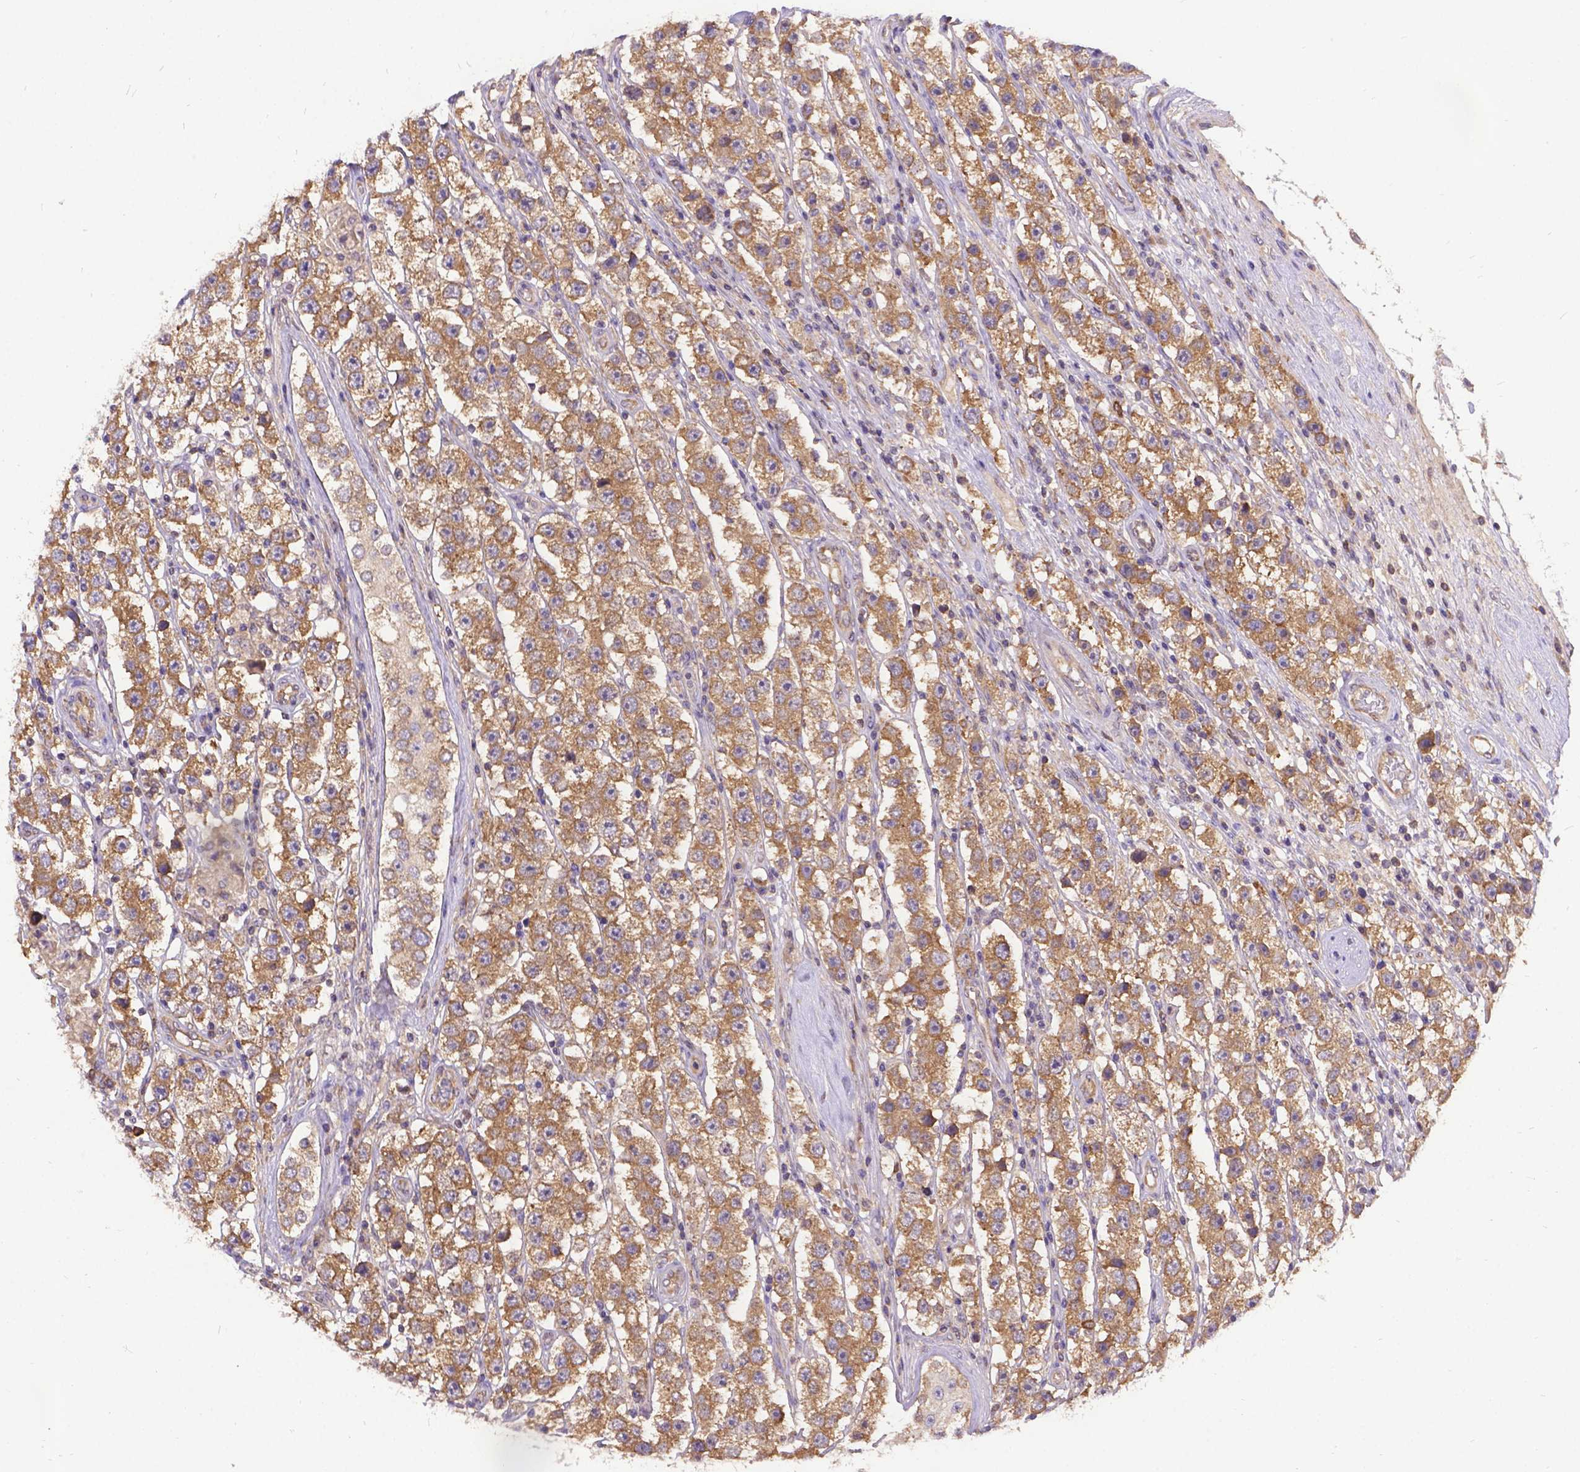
{"staining": {"intensity": "moderate", "quantity": ">75%", "location": "cytoplasmic/membranous"}, "tissue": "testis cancer", "cell_type": "Tumor cells", "image_type": "cancer", "snomed": [{"axis": "morphology", "description": "Seminoma, NOS"}, {"axis": "topography", "description": "Testis"}], "caption": "This micrograph exhibits immunohistochemistry (IHC) staining of testis seminoma, with medium moderate cytoplasmic/membranous positivity in approximately >75% of tumor cells.", "gene": "DENND6A", "patient": {"sex": "male", "age": 45}}